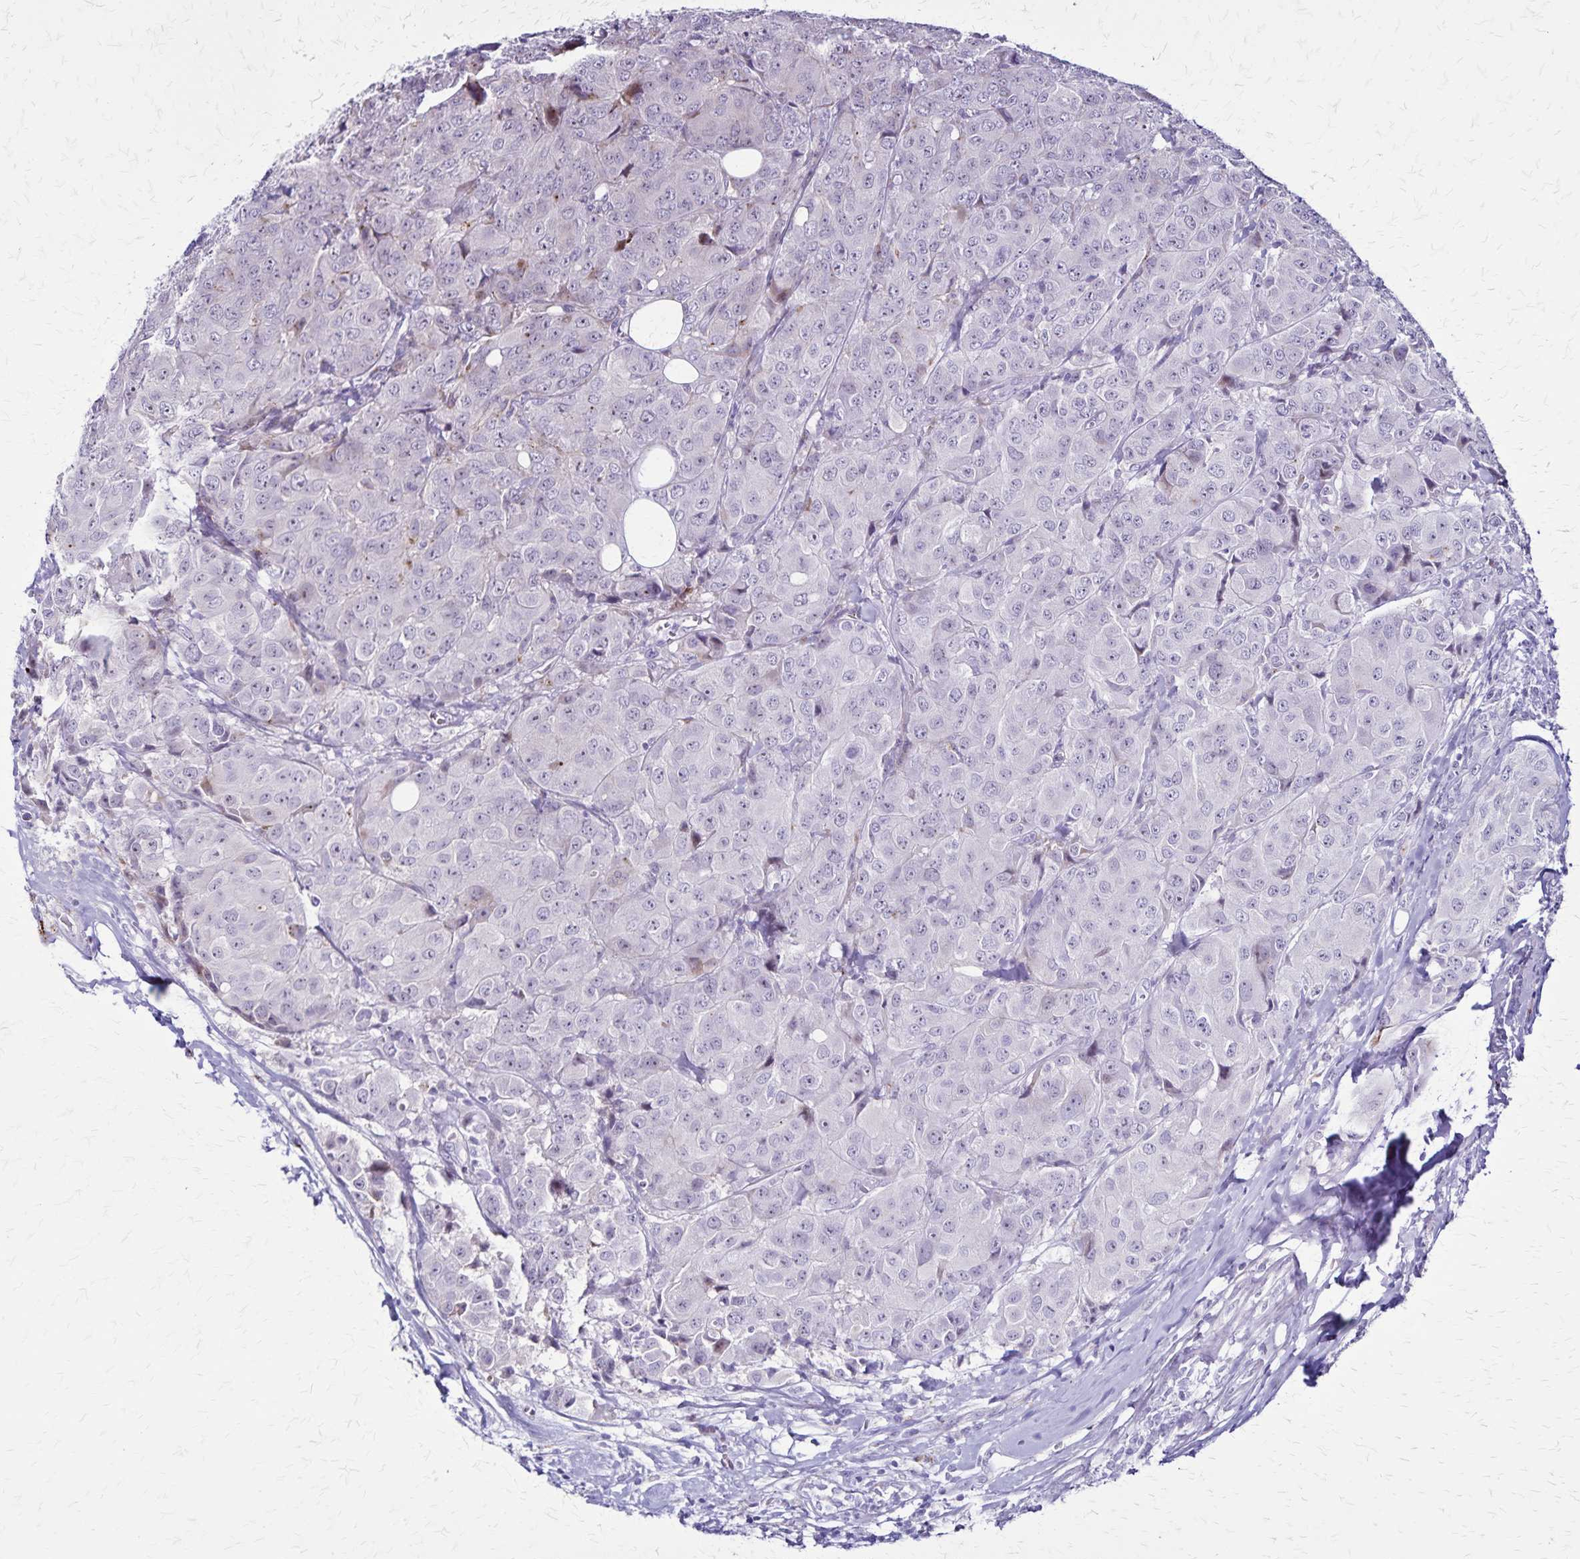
{"staining": {"intensity": "negative", "quantity": "none", "location": "none"}, "tissue": "breast cancer", "cell_type": "Tumor cells", "image_type": "cancer", "snomed": [{"axis": "morphology", "description": "Duct carcinoma"}, {"axis": "topography", "description": "Breast"}], "caption": "This micrograph is of breast cancer stained with immunohistochemistry (IHC) to label a protein in brown with the nuclei are counter-stained blue. There is no expression in tumor cells.", "gene": "OR51B5", "patient": {"sex": "female", "age": 43}}